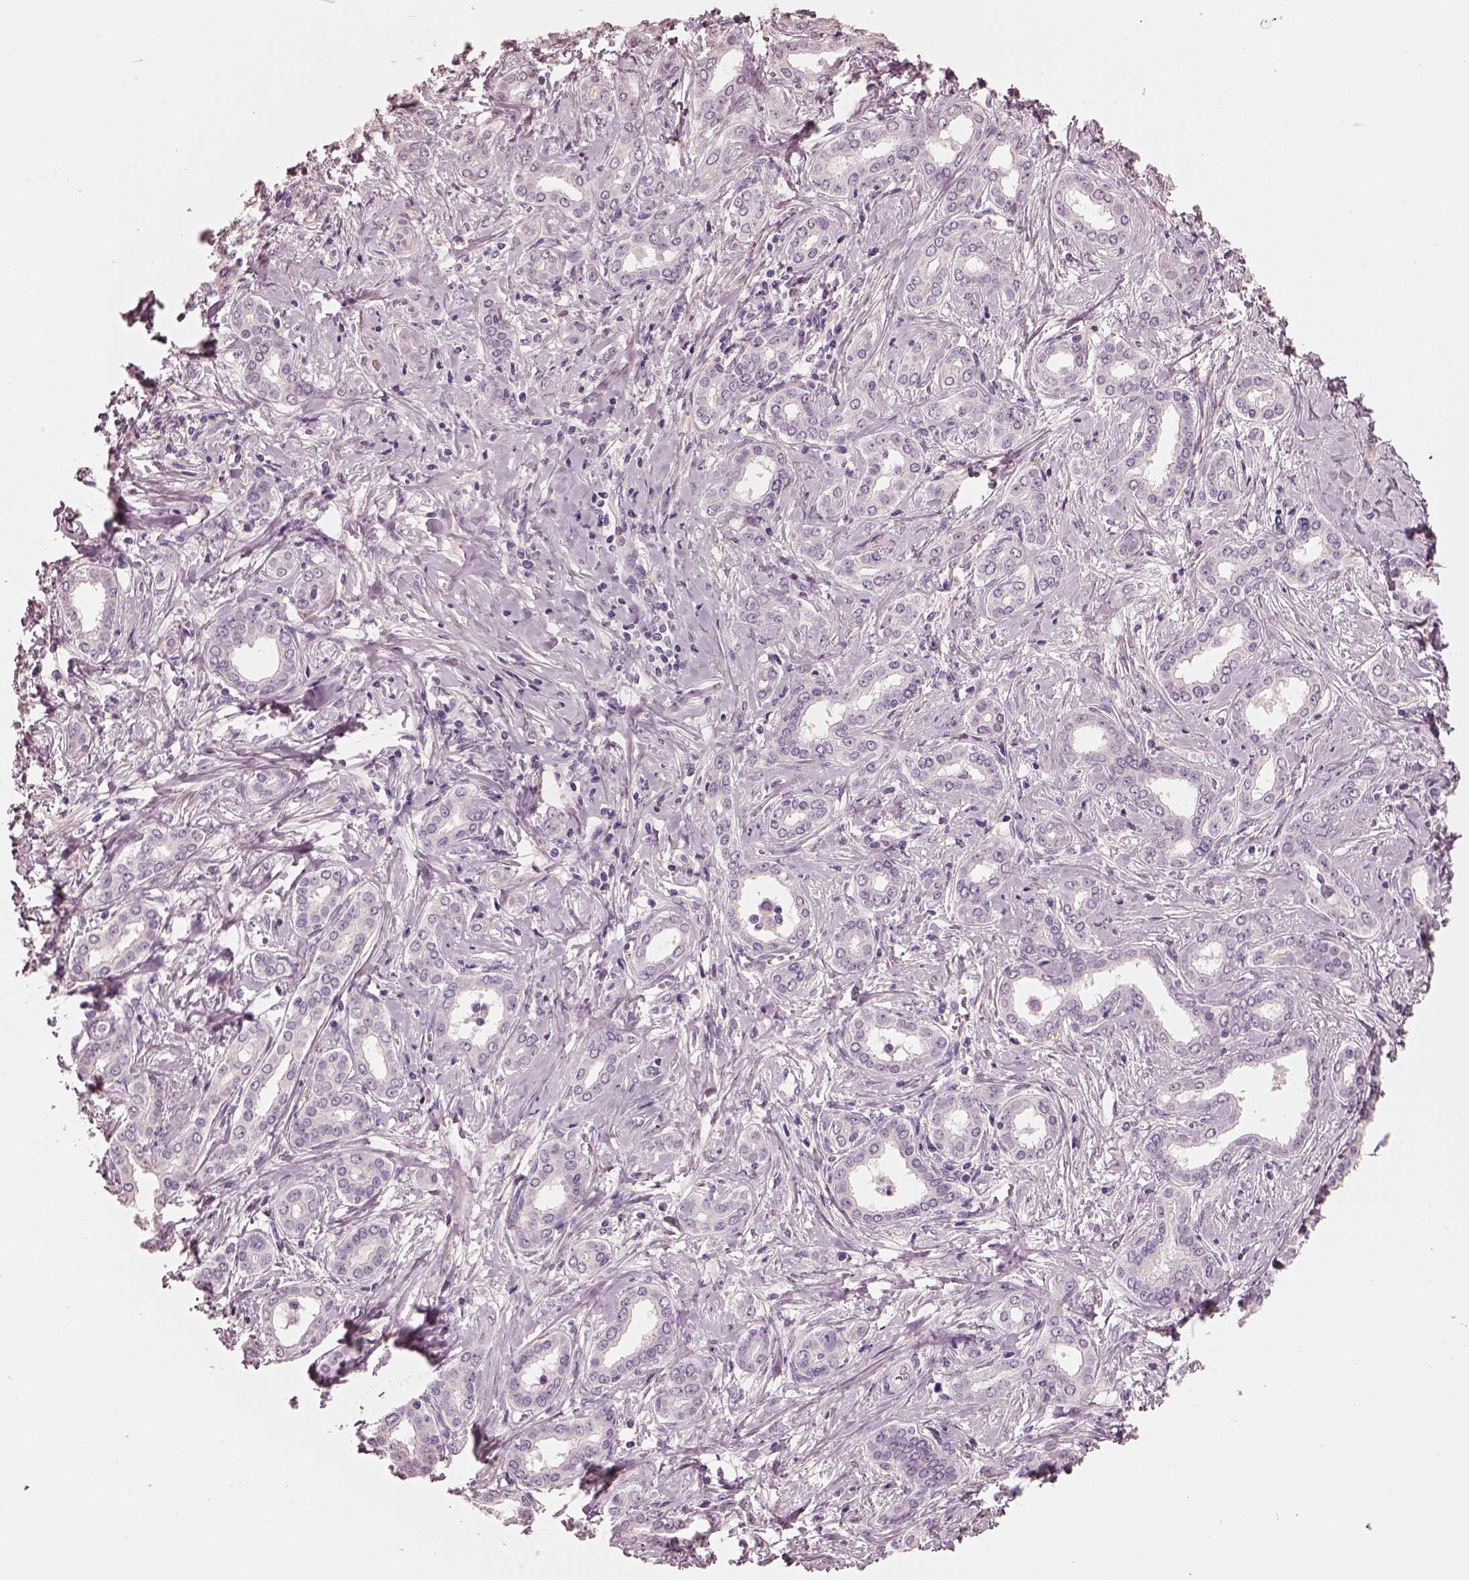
{"staining": {"intensity": "negative", "quantity": "none", "location": "none"}, "tissue": "liver cancer", "cell_type": "Tumor cells", "image_type": "cancer", "snomed": [{"axis": "morphology", "description": "Cholangiocarcinoma"}, {"axis": "topography", "description": "Liver"}], "caption": "Micrograph shows no significant protein positivity in tumor cells of liver cholangiocarcinoma.", "gene": "RS1", "patient": {"sex": "female", "age": 47}}